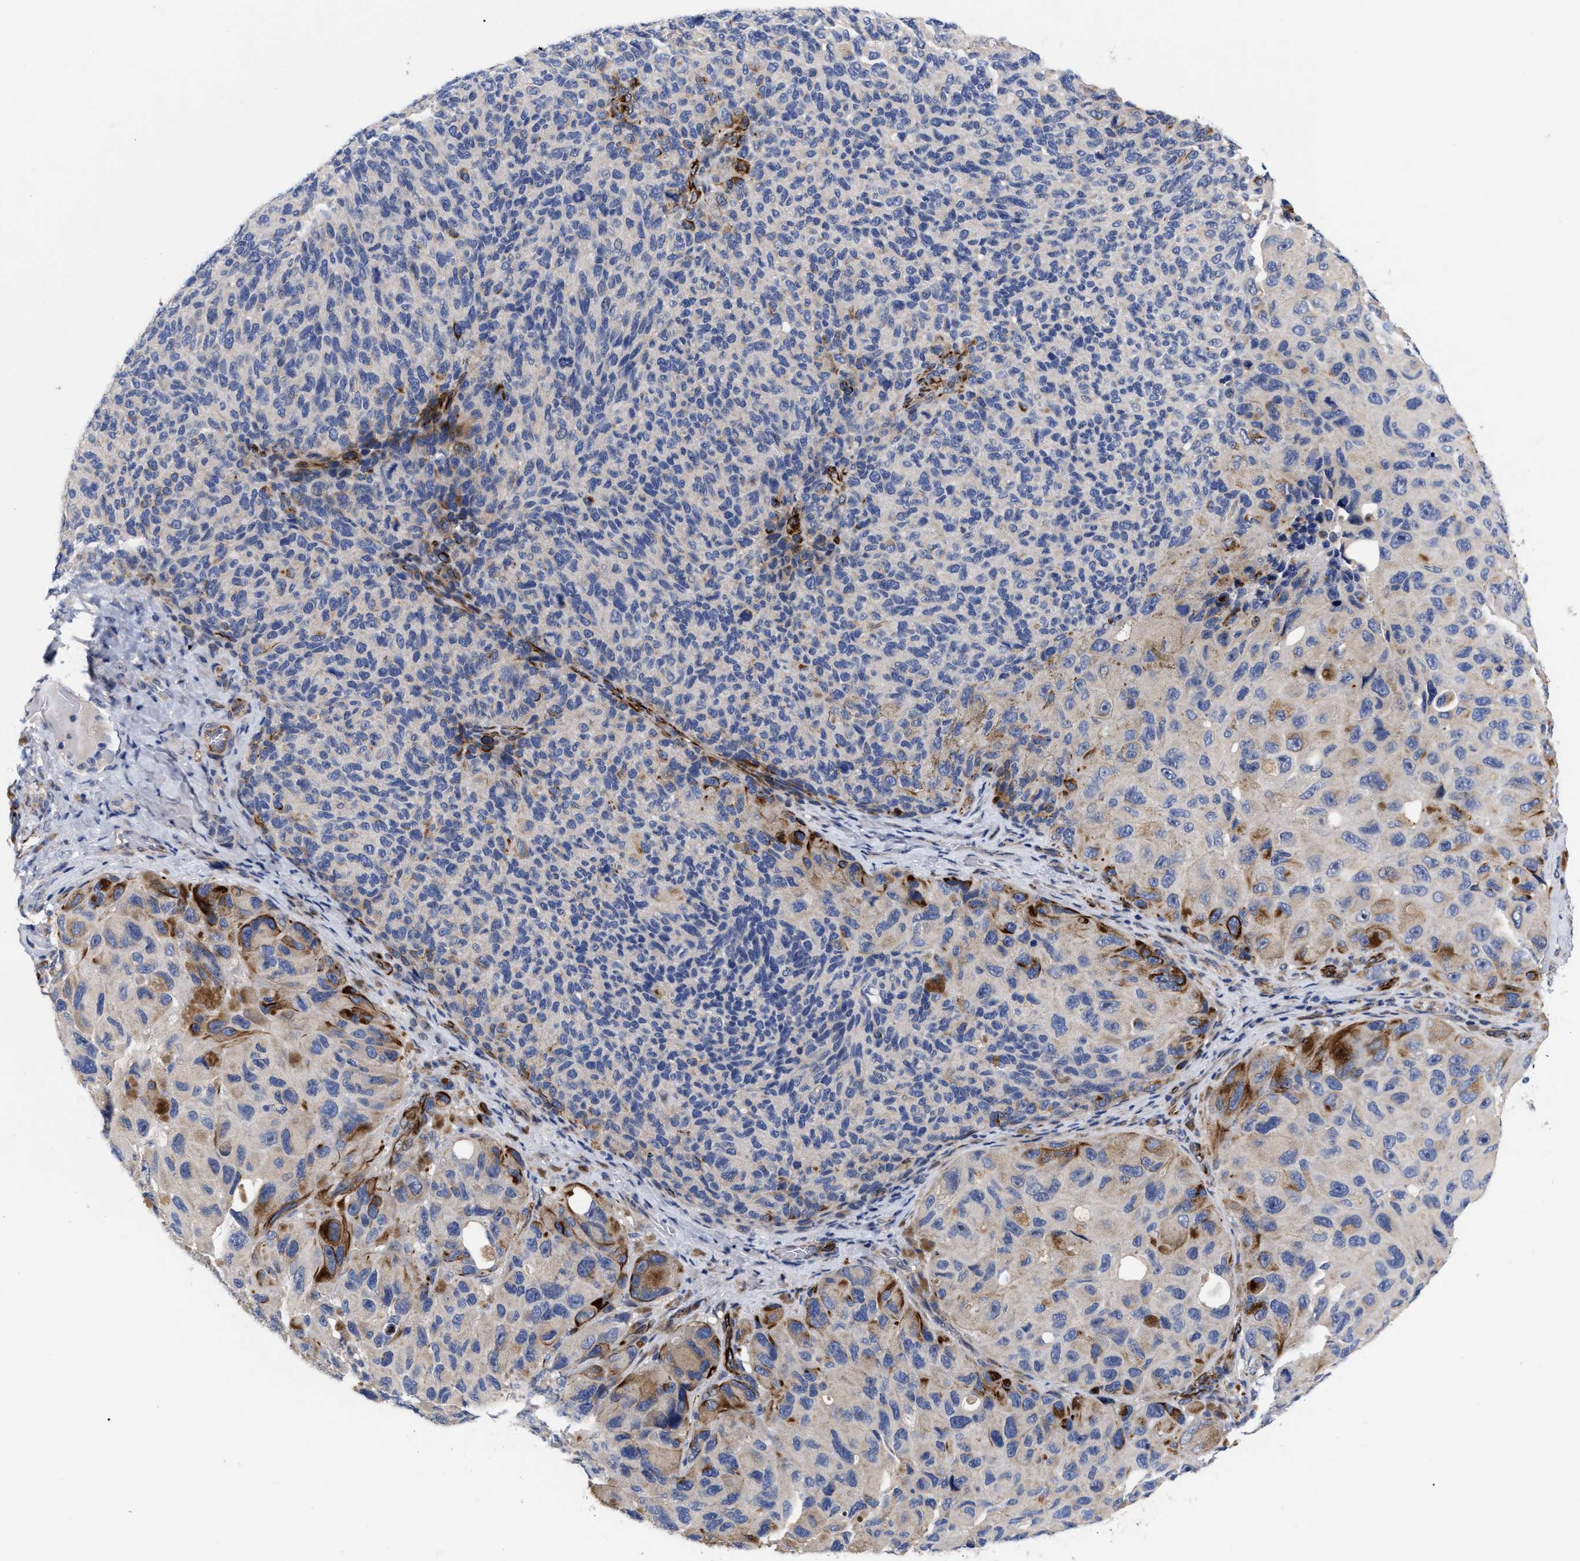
{"staining": {"intensity": "weak", "quantity": "<25%", "location": "cytoplasmic/membranous"}, "tissue": "melanoma", "cell_type": "Tumor cells", "image_type": "cancer", "snomed": [{"axis": "morphology", "description": "Malignant melanoma, NOS"}, {"axis": "topography", "description": "Skin"}], "caption": "Immunohistochemical staining of human malignant melanoma exhibits no significant positivity in tumor cells.", "gene": "CCN5", "patient": {"sex": "female", "age": 73}}